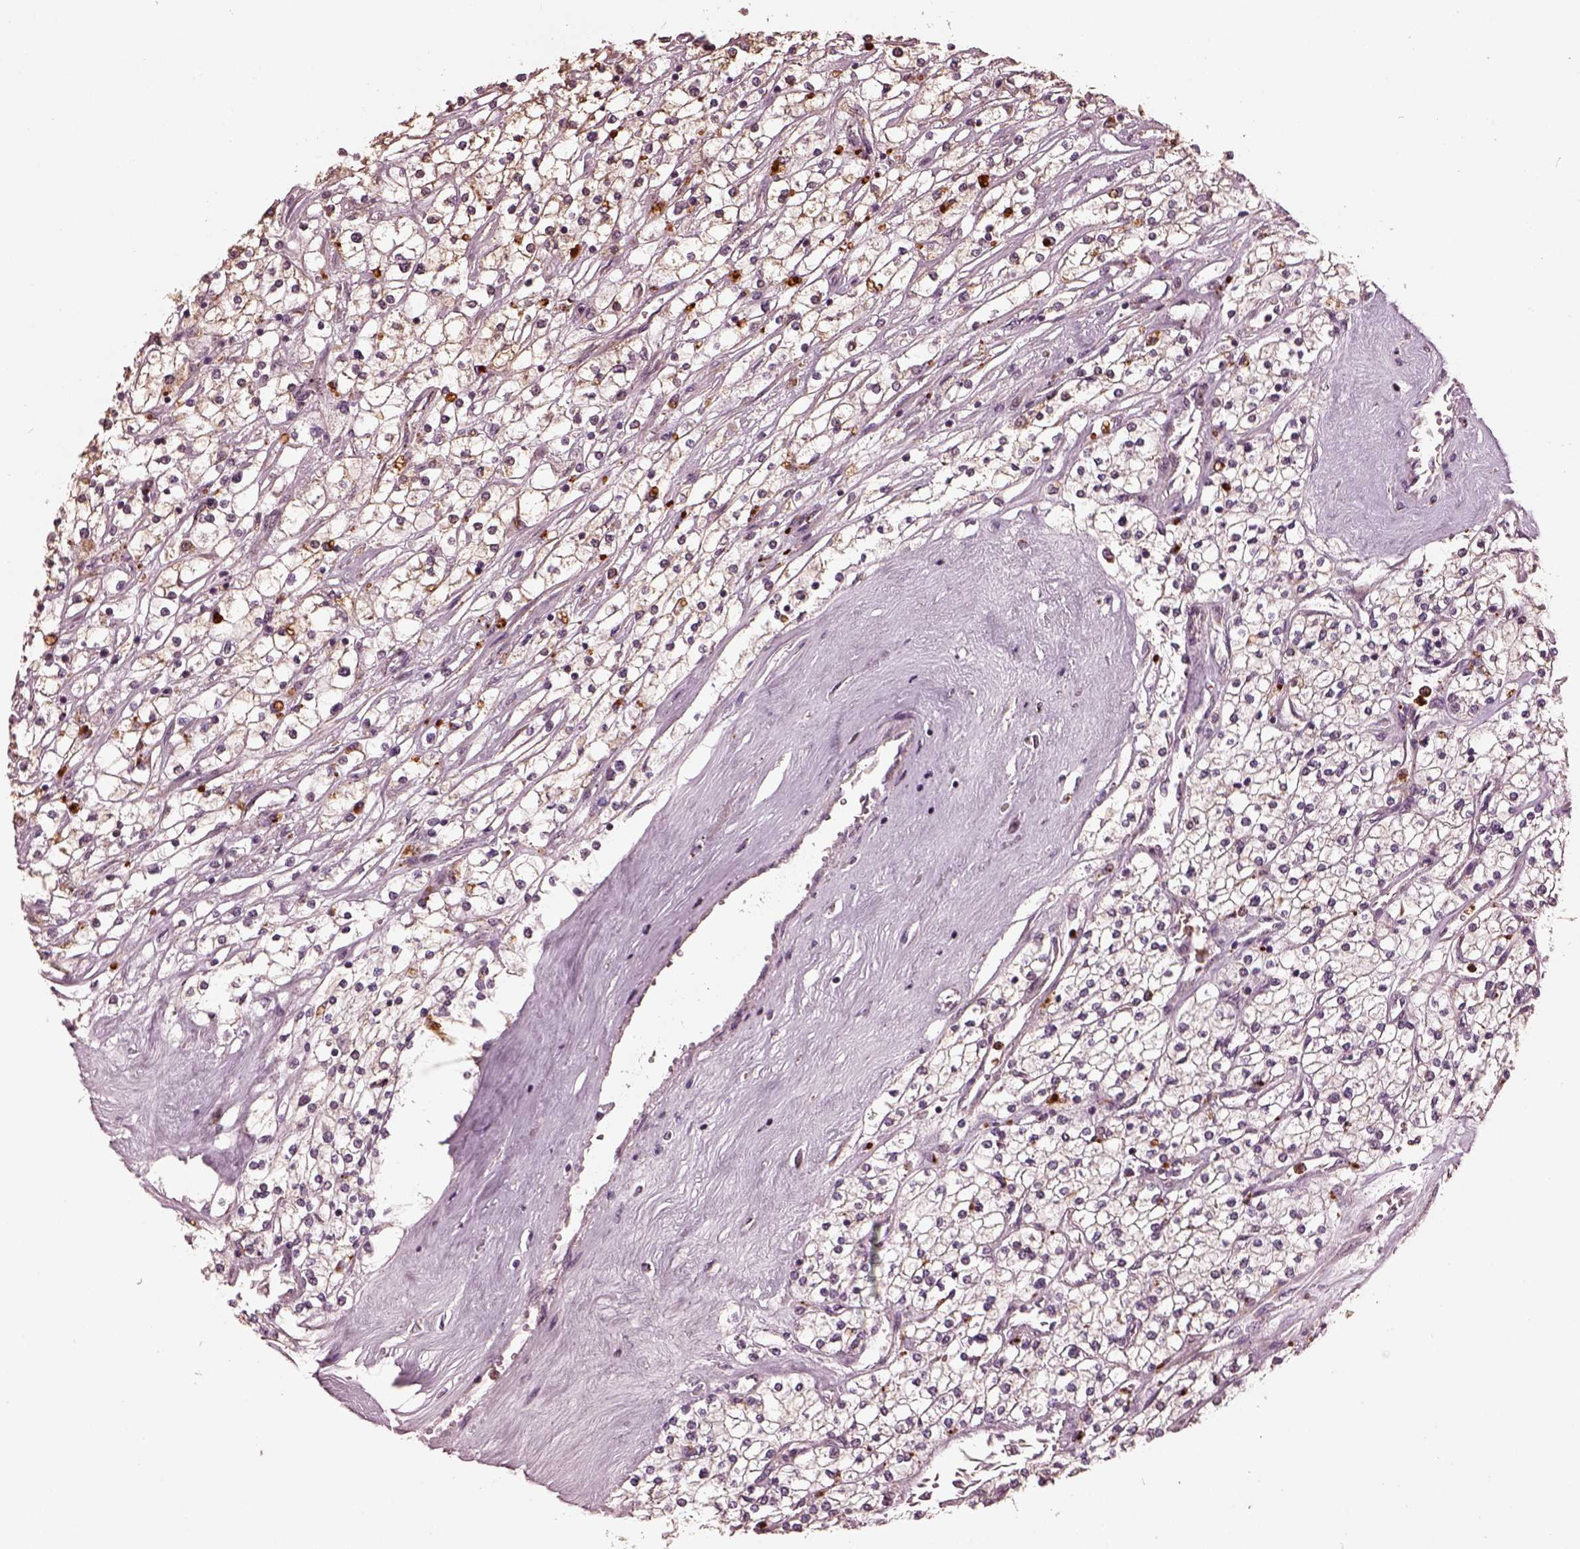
{"staining": {"intensity": "weak", "quantity": "25%-75%", "location": "cytoplasmic/membranous"}, "tissue": "renal cancer", "cell_type": "Tumor cells", "image_type": "cancer", "snomed": [{"axis": "morphology", "description": "Adenocarcinoma, NOS"}, {"axis": "topography", "description": "Kidney"}], "caption": "Tumor cells demonstrate low levels of weak cytoplasmic/membranous staining in about 25%-75% of cells in human renal adenocarcinoma. The staining is performed using DAB (3,3'-diaminobenzidine) brown chromogen to label protein expression. The nuclei are counter-stained blue using hematoxylin.", "gene": "RUFY3", "patient": {"sex": "male", "age": 80}}